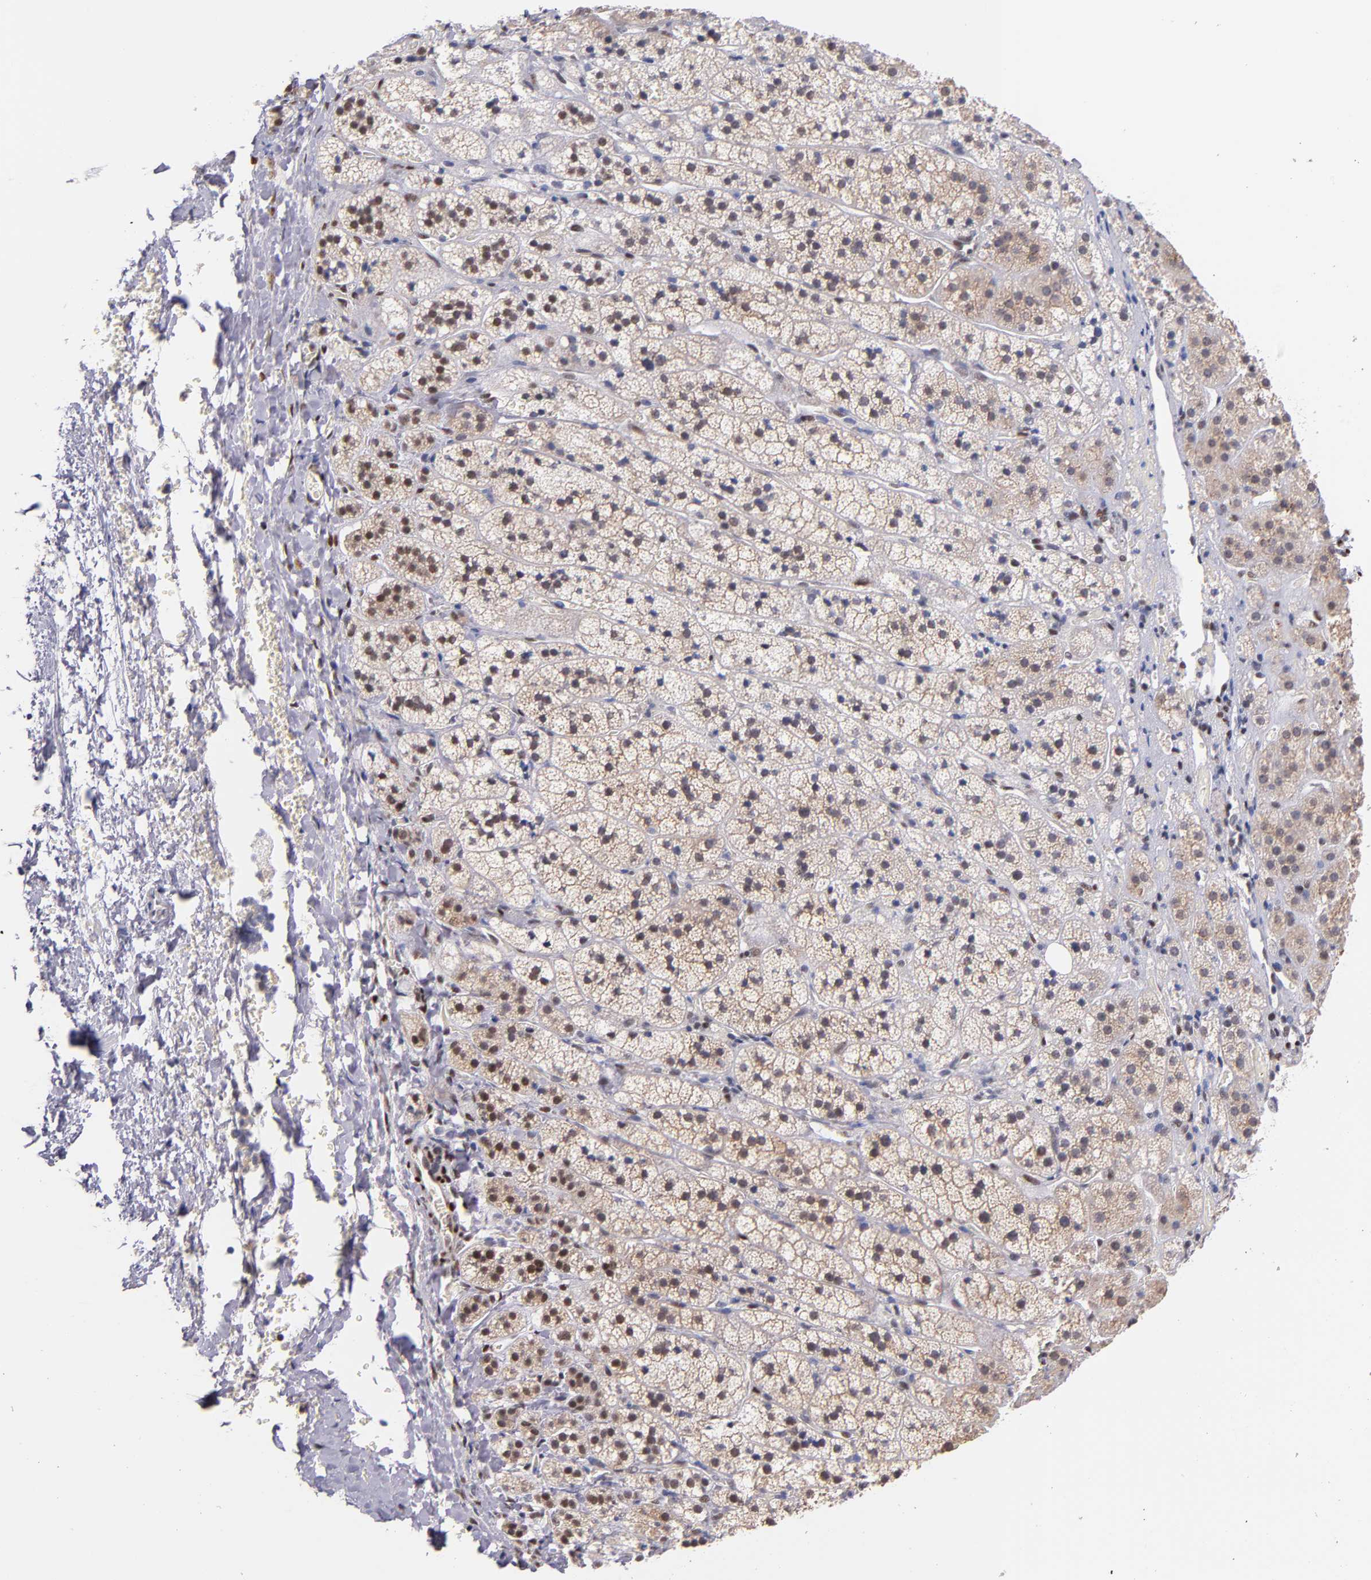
{"staining": {"intensity": "moderate", "quantity": ">75%", "location": "nuclear"}, "tissue": "adrenal gland", "cell_type": "Glandular cells", "image_type": "normal", "snomed": [{"axis": "morphology", "description": "Normal tissue, NOS"}, {"axis": "topography", "description": "Adrenal gland"}], "caption": "A medium amount of moderate nuclear positivity is present in about >75% of glandular cells in benign adrenal gland.", "gene": "SRF", "patient": {"sex": "female", "age": 44}}